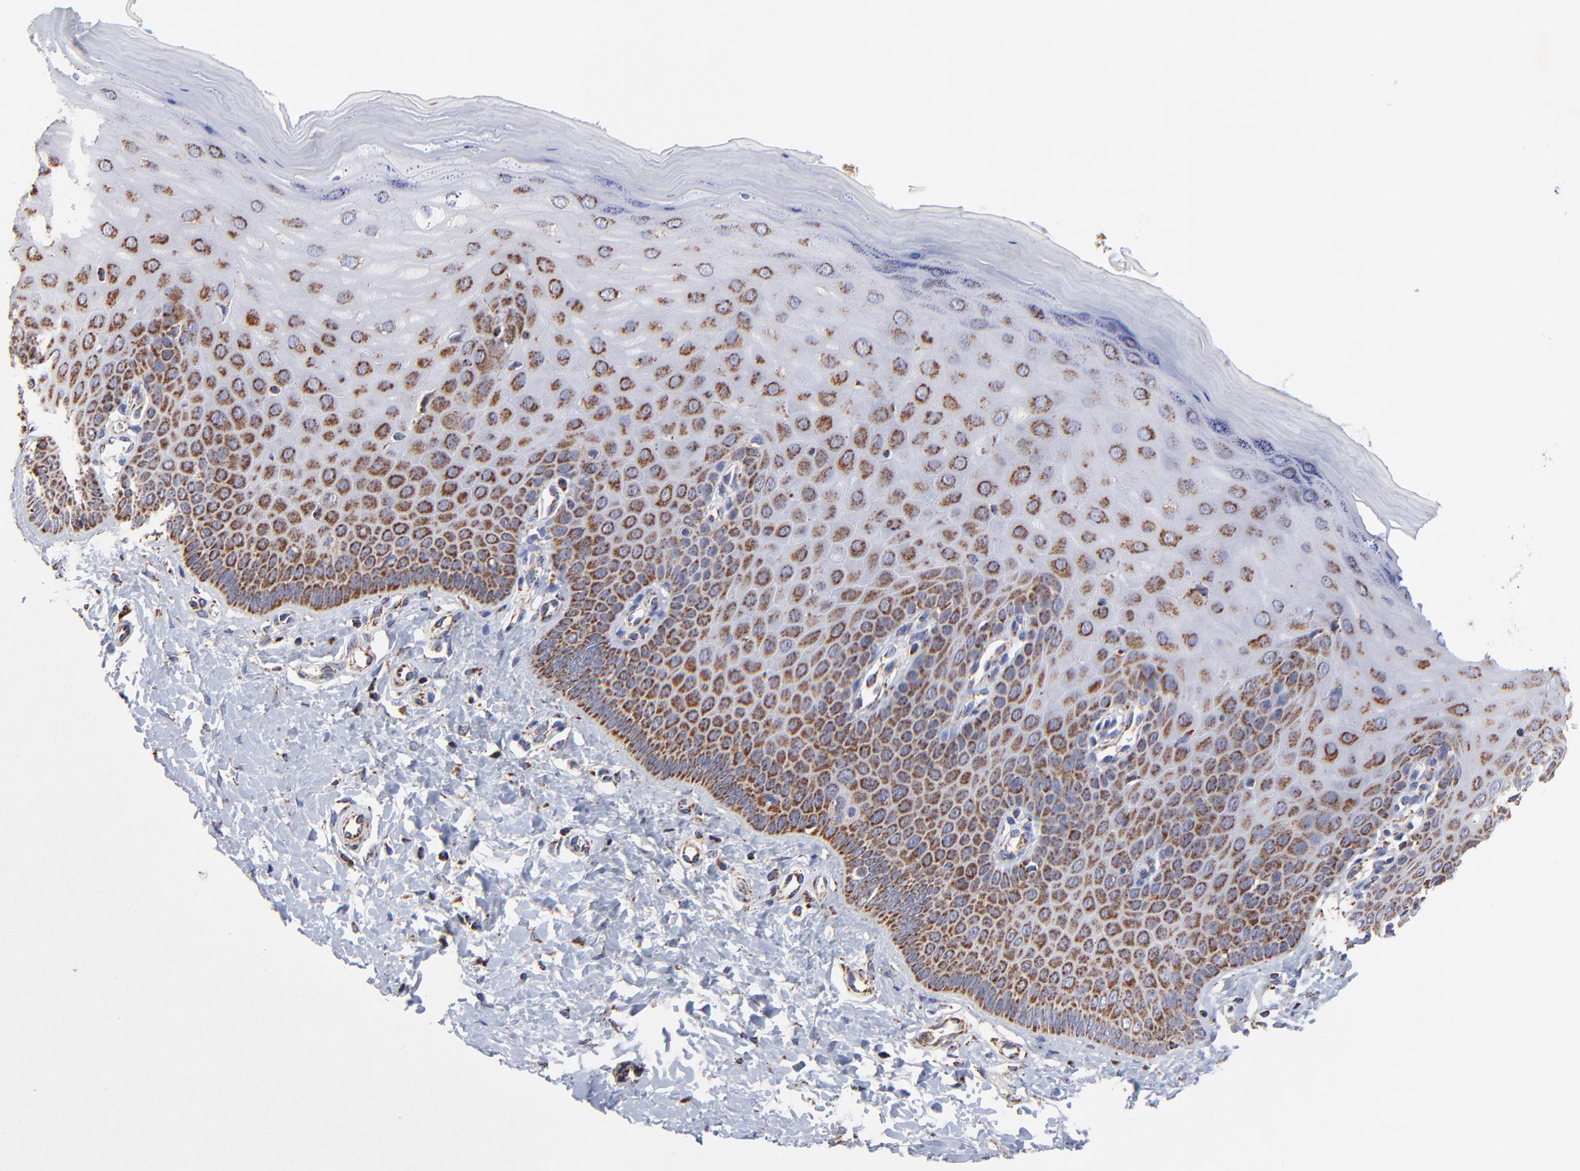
{"staining": {"intensity": "moderate", "quantity": "25%-75%", "location": "cytoplasmic/membranous"}, "tissue": "cervix", "cell_type": "Glandular cells", "image_type": "normal", "snomed": [{"axis": "morphology", "description": "Normal tissue, NOS"}, {"axis": "topography", "description": "Cervix"}], "caption": "IHC micrograph of unremarkable cervix stained for a protein (brown), which reveals medium levels of moderate cytoplasmic/membranous positivity in approximately 25%-75% of glandular cells.", "gene": "SSBP1", "patient": {"sex": "female", "age": 55}}